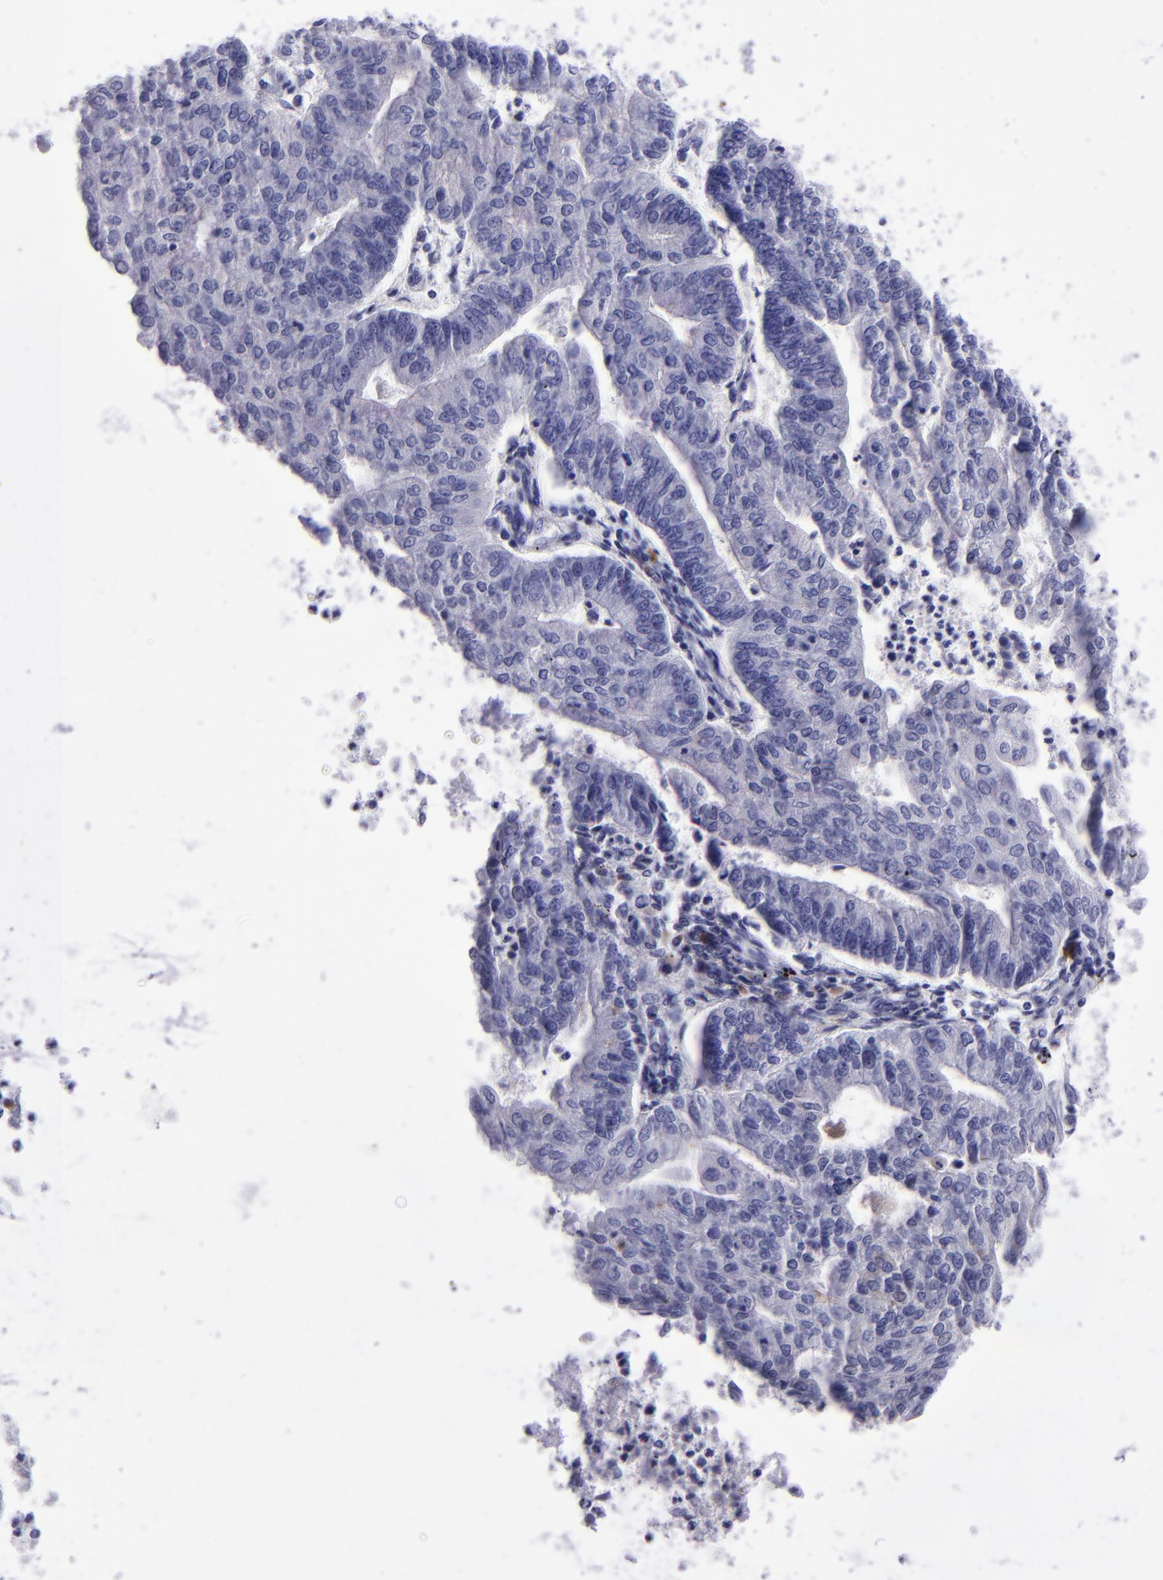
{"staining": {"intensity": "negative", "quantity": "none", "location": "none"}, "tissue": "endometrial cancer", "cell_type": "Tumor cells", "image_type": "cancer", "snomed": [{"axis": "morphology", "description": "Adenocarcinoma, NOS"}, {"axis": "topography", "description": "Endometrium"}], "caption": "Immunohistochemistry (IHC) of endometrial cancer (adenocarcinoma) displays no expression in tumor cells.", "gene": "TYRP1", "patient": {"sex": "female", "age": 59}}